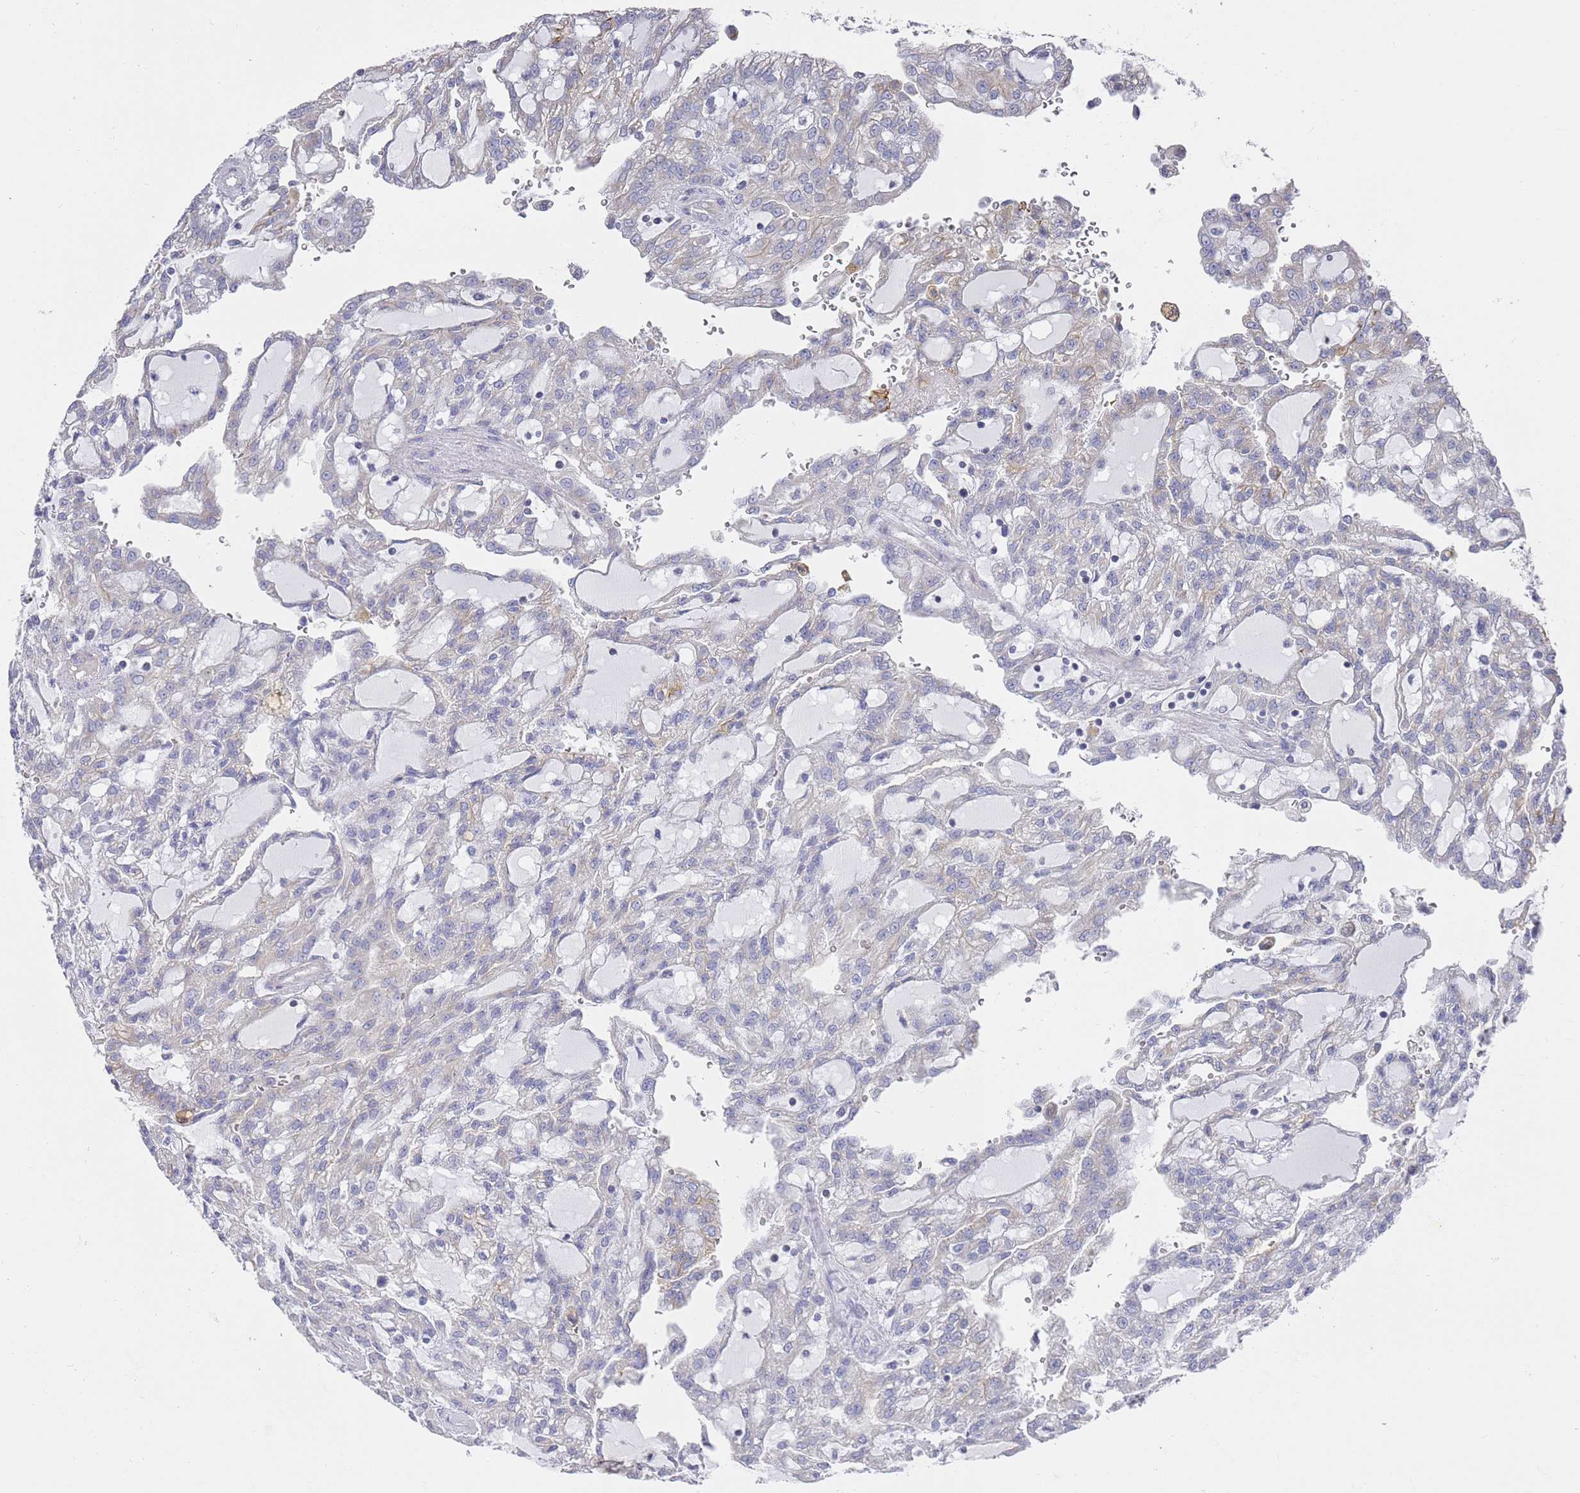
{"staining": {"intensity": "negative", "quantity": "none", "location": "none"}, "tissue": "renal cancer", "cell_type": "Tumor cells", "image_type": "cancer", "snomed": [{"axis": "morphology", "description": "Adenocarcinoma, NOS"}, {"axis": "topography", "description": "Kidney"}], "caption": "A high-resolution histopathology image shows immunohistochemistry (IHC) staining of renal adenocarcinoma, which exhibits no significant expression in tumor cells.", "gene": "SCAPER", "patient": {"sex": "male", "age": 63}}